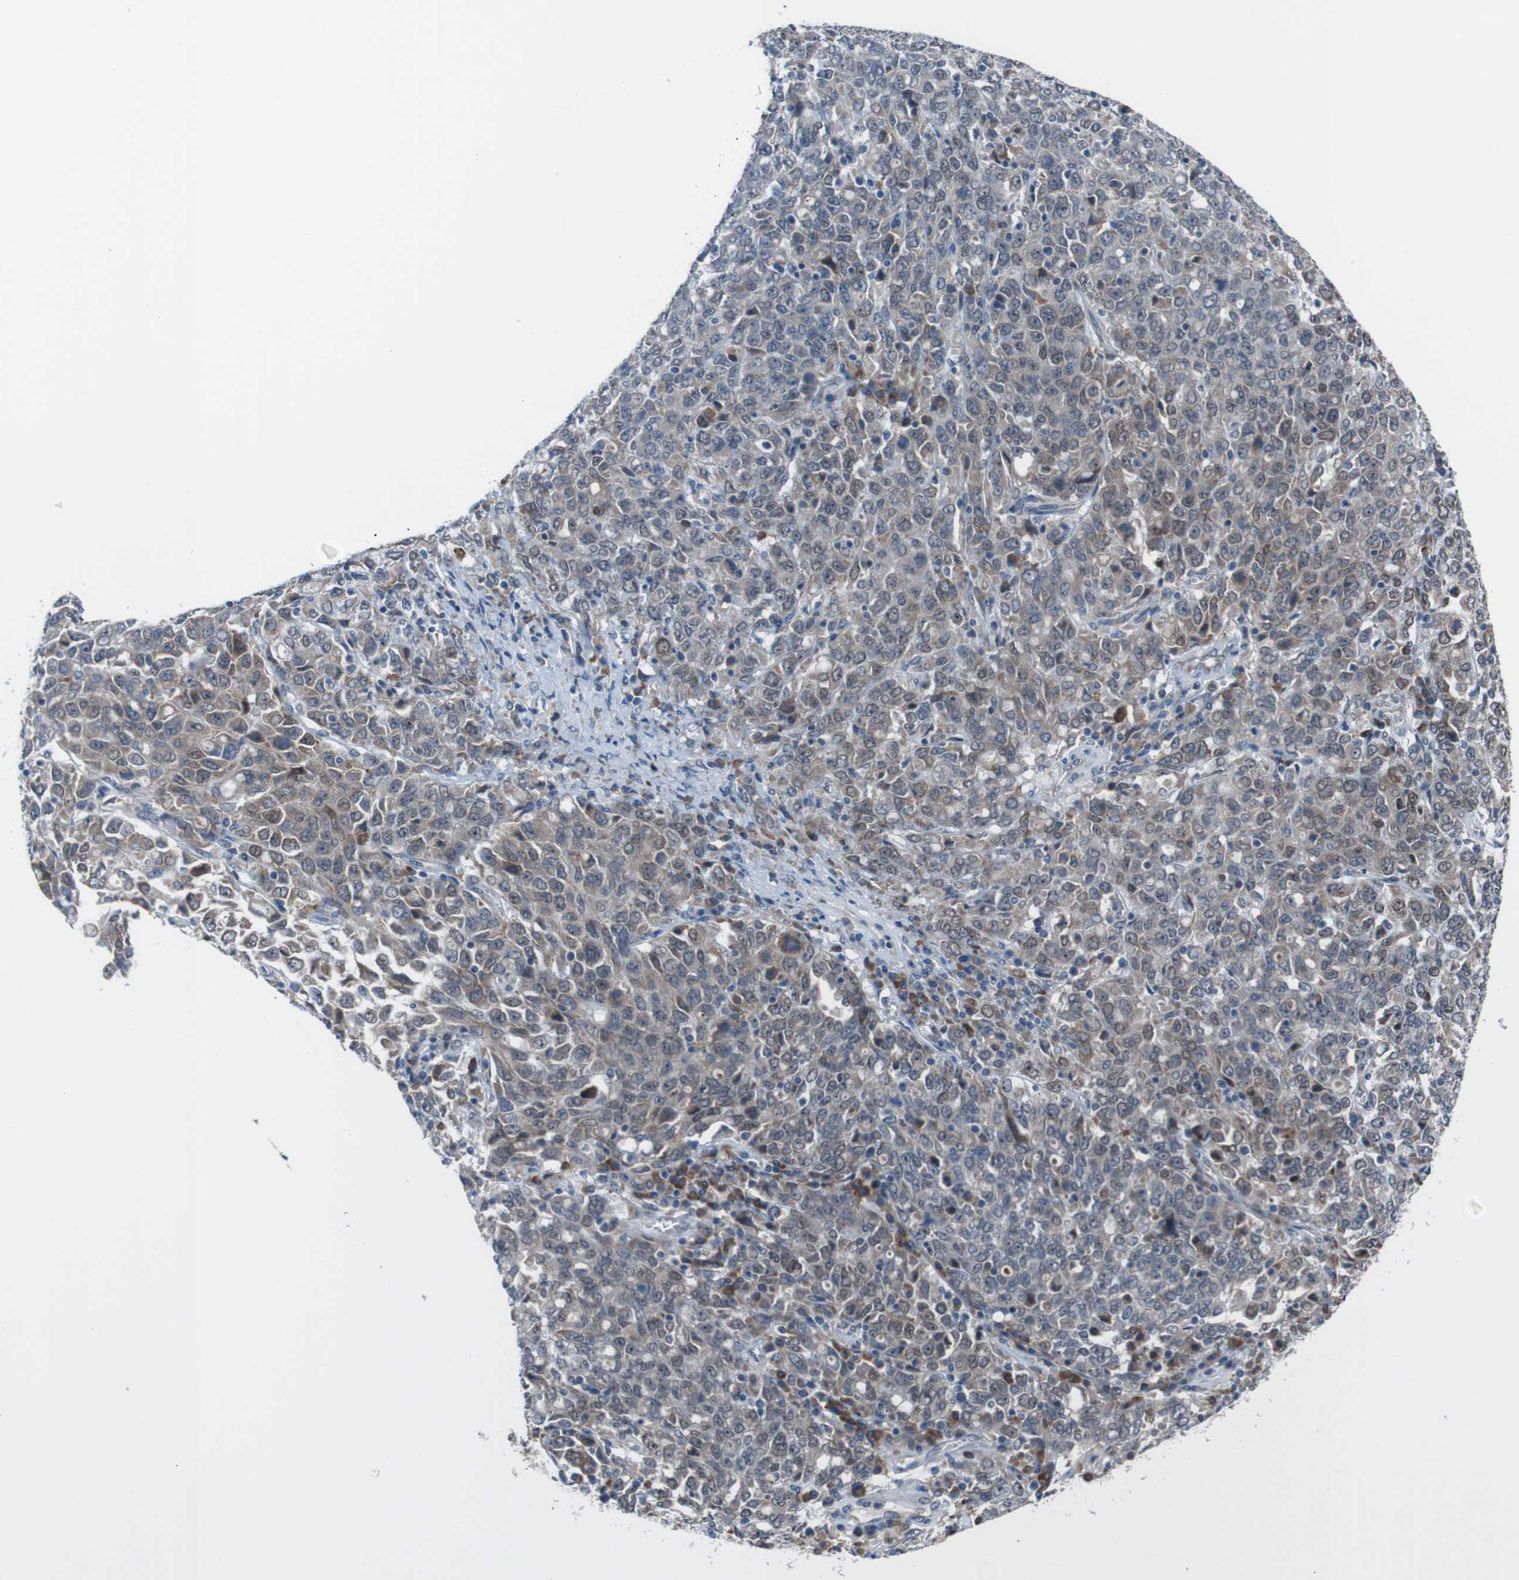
{"staining": {"intensity": "weak", "quantity": ">75%", "location": "cytoplasmic/membranous"}, "tissue": "ovarian cancer", "cell_type": "Tumor cells", "image_type": "cancer", "snomed": [{"axis": "morphology", "description": "Carcinoma, endometroid"}, {"axis": "topography", "description": "Ovary"}], "caption": "Human endometroid carcinoma (ovarian) stained with a protein marker displays weak staining in tumor cells.", "gene": "CDH22", "patient": {"sex": "female", "age": 62}}